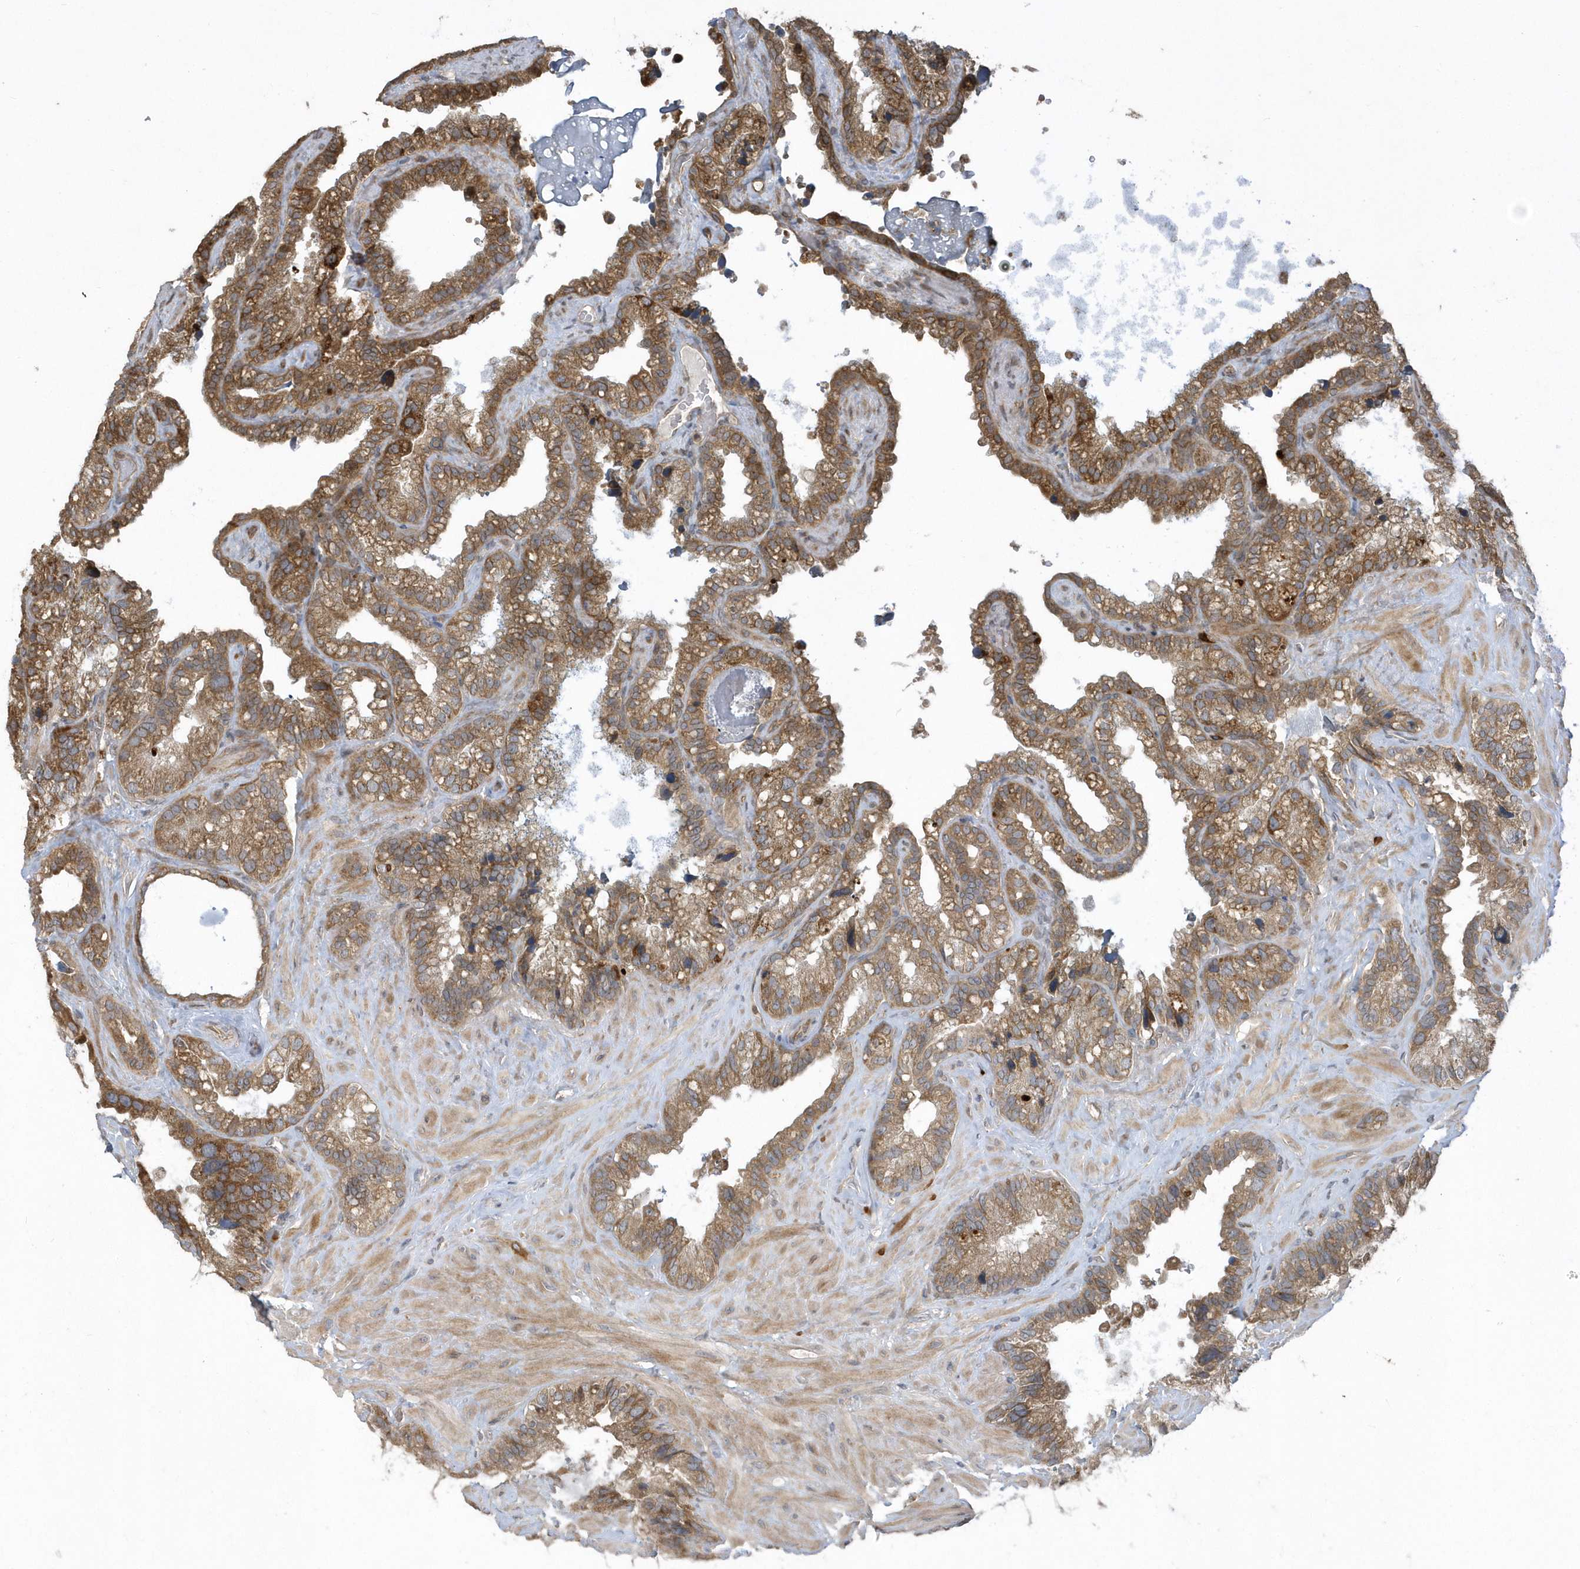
{"staining": {"intensity": "moderate", "quantity": ">75%", "location": "cytoplasmic/membranous"}, "tissue": "seminal vesicle", "cell_type": "Glandular cells", "image_type": "normal", "snomed": [{"axis": "morphology", "description": "Normal tissue, NOS"}, {"axis": "topography", "description": "Prostate"}, {"axis": "topography", "description": "Seminal veicle"}], "caption": "Glandular cells reveal medium levels of moderate cytoplasmic/membranous staining in about >75% of cells in unremarkable seminal vesicle. Nuclei are stained in blue.", "gene": "HERPUD1", "patient": {"sex": "male", "age": 68}}